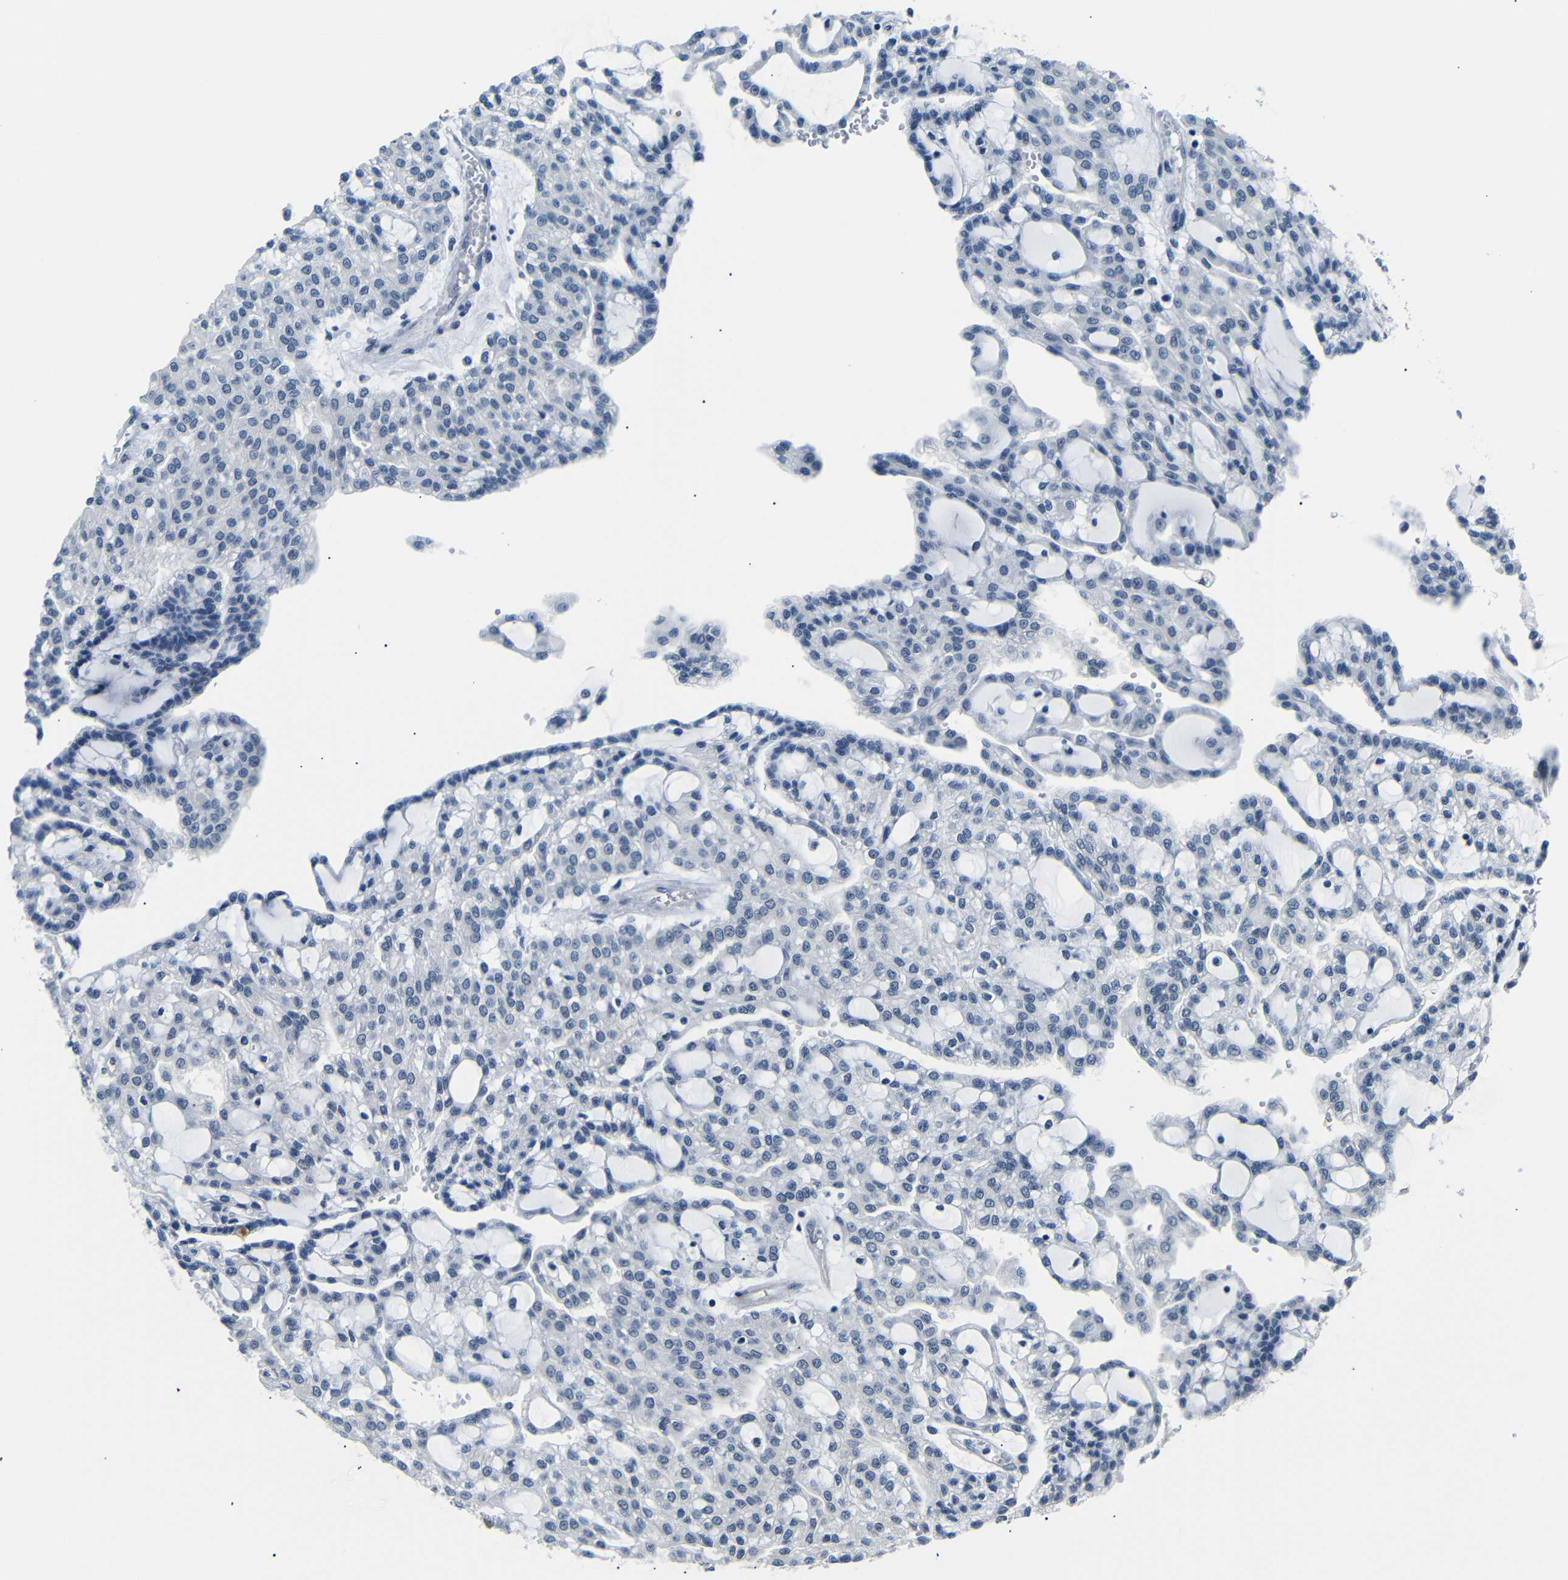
{"staining": {"intensity": "negative", "quantity": "none", "location": "none"}, "tissue": "renal cancer", "cell_type": "Tumor cells", "image_type": "cancer", "snomed": [{"axis": "morphology", "description": "Adenocarcinoma, NOS"}, {"axis": "topography", "description": "Kidney"}], "caption": "A micrograph of renal adenocarcinoma stained for a protein exhibits no brown staining in tumor cells.", "gene": "TAFA1", "patient": {"sex": "male", "age": 63}}